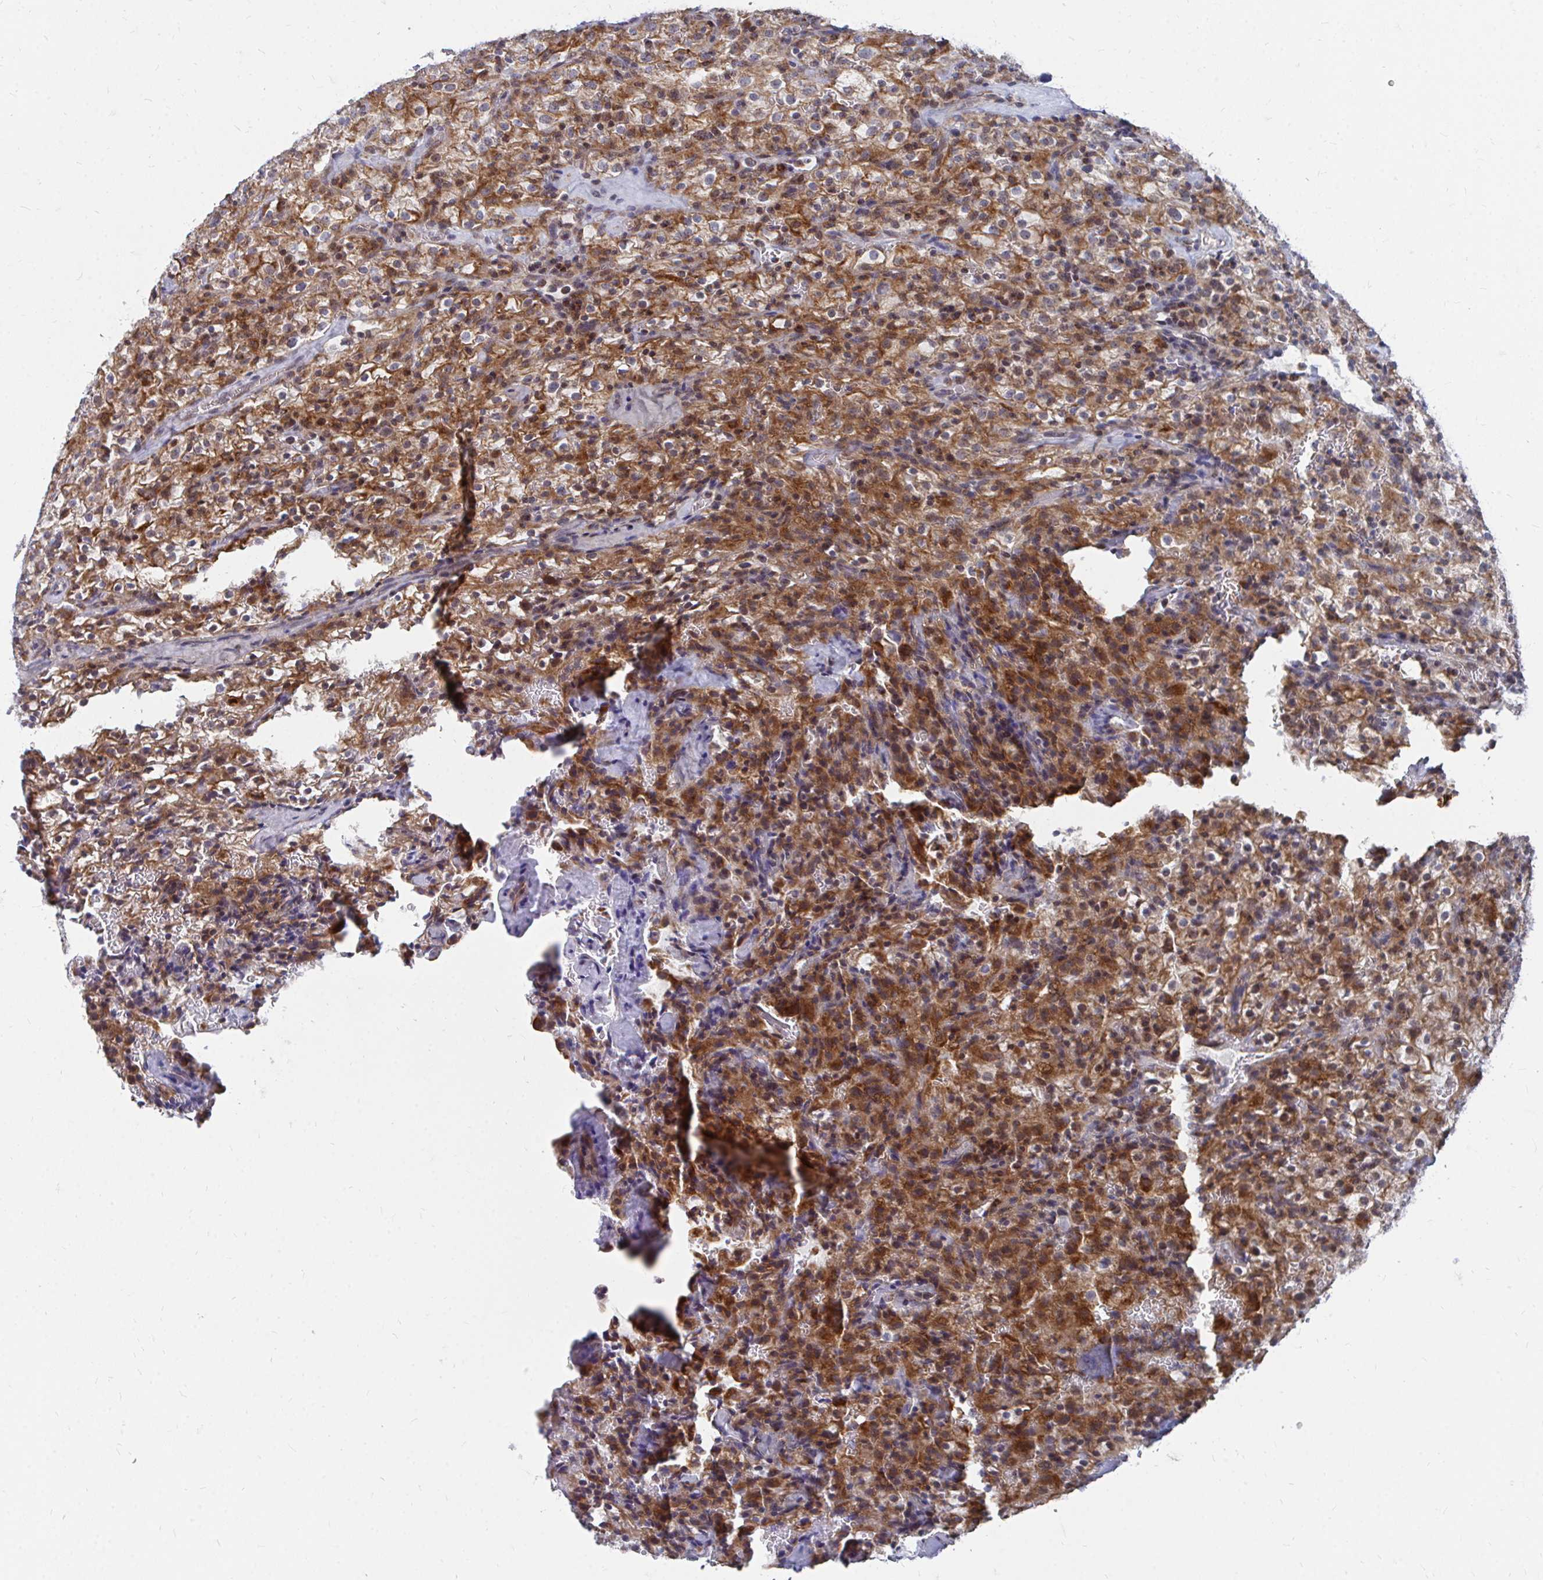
{"staining": {"intensity": "moderate", "quantity": ">75%", "location": "cytoplasmic/membranous"}, "tissue": "renal cancer", "cell_type": "Tumor cells", "image_type": "cancer", "snomed": [{"axis": "morphology", "description": "Adenocarcinoma, NOS"}, {"axis": "topography", "description": "Kidney"}], "caption": "Immunohistochemistry image of human renal cancer (adenocarcinoma) stained for a protein (brown), which reveals medium levels of moderate cytoplasmic/membranous expression in about >75% of tumor cells.", "gene": "PEX3", "patient": {"sex": "female", "age": 74}}